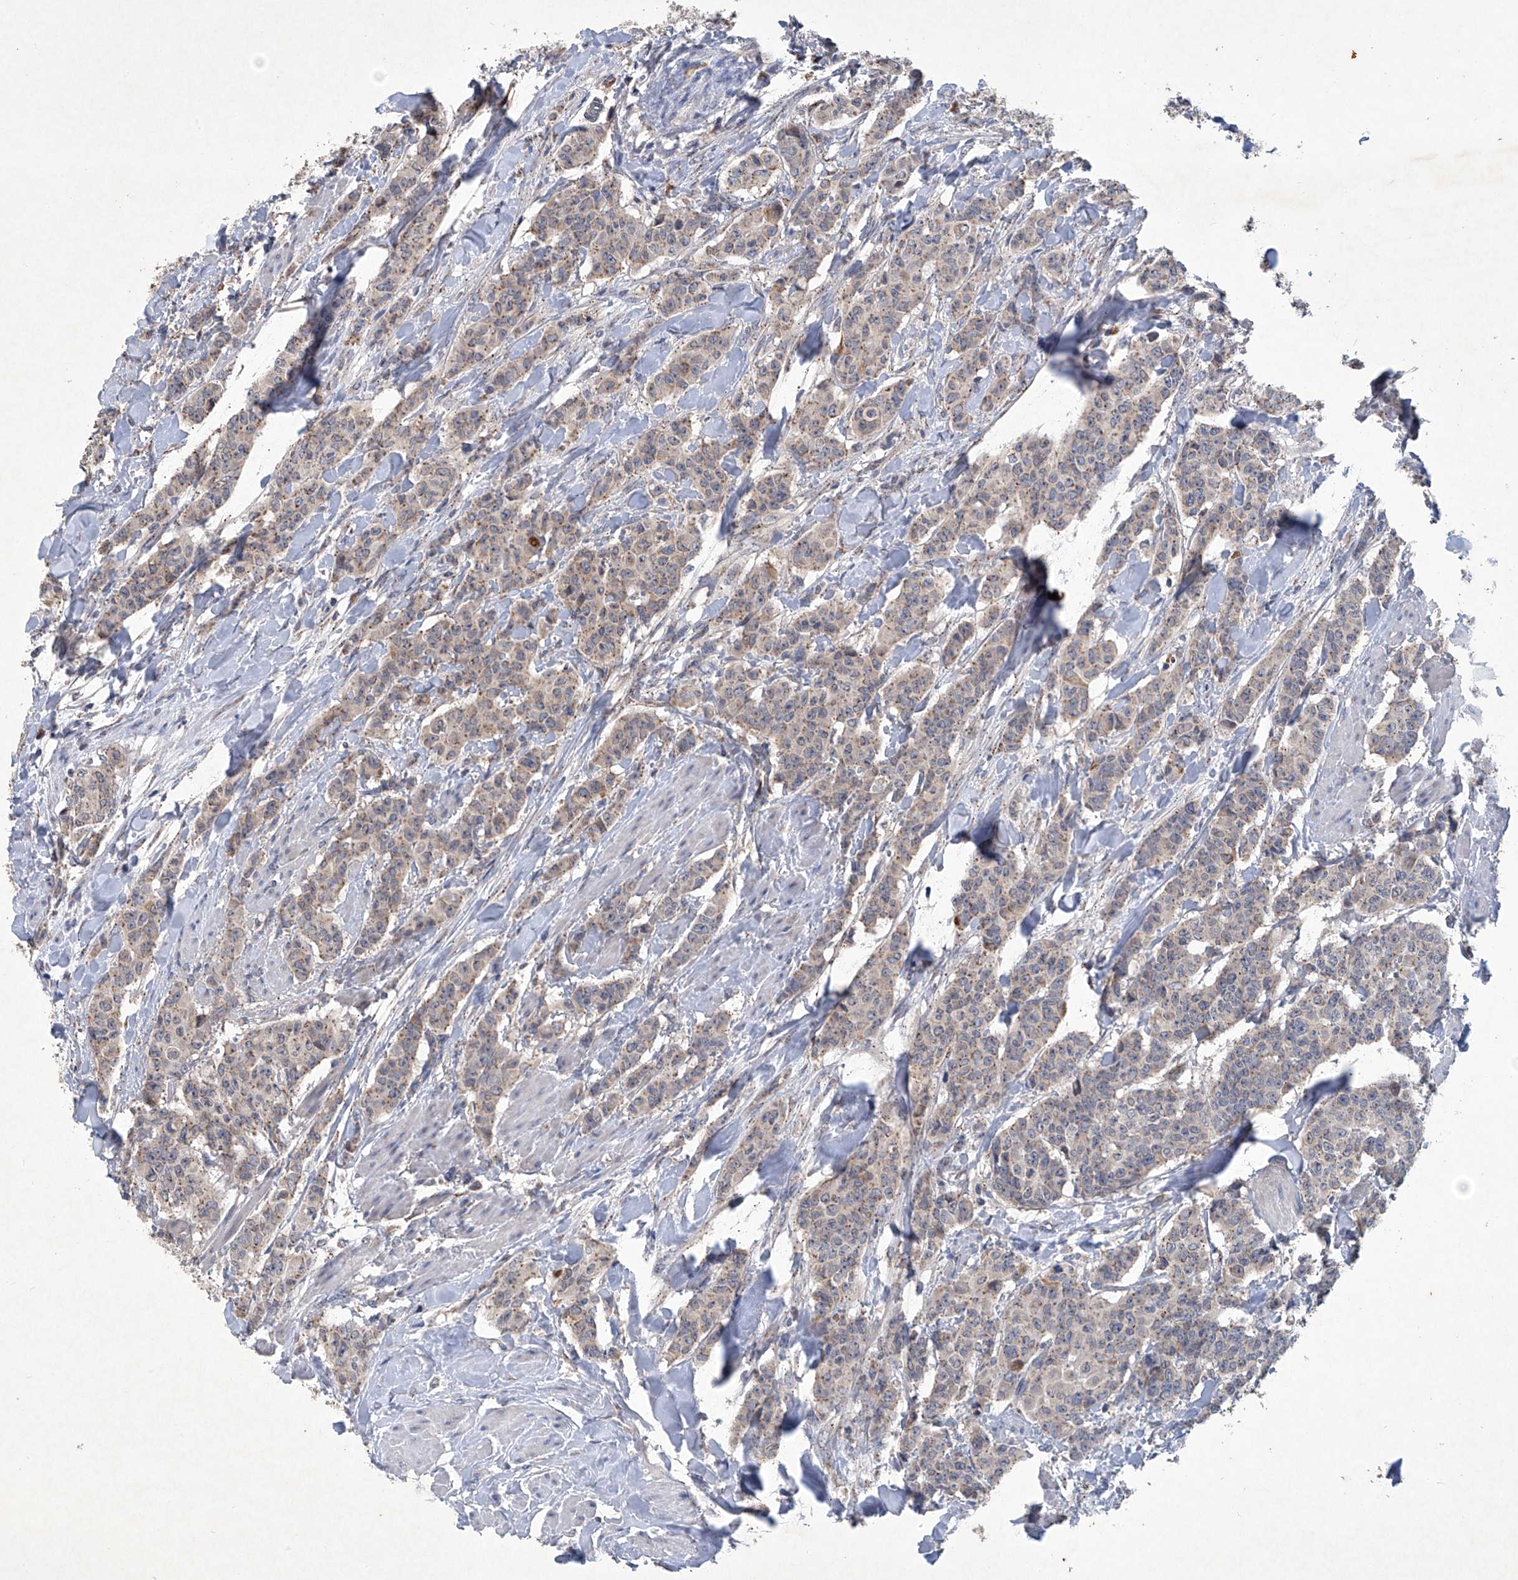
{"staining": {"intensity": "weak", "quantity": "25%-75%", "location": "cytoplasmic/membranous"}, "tissue": "breast cancer", "cell_type": "Tumor cells", "image_type": "cancer", "snomed": [{"axis": "morphology", "description": "Duct carcinoma"}, {"axis": "topography", "description": "Breast"}], "caption": "IHC (DAB (3,3'-diaminobenzidine)) staining of invasive ductal carcinoma (breast) displays weak cytoplasmic/membranous protein staining in about 25%-75% of tumor cells. Using DAB (3,3'-diaminobenzidine) (brown) and hematoxylin (blue) stains, captured at high magnification using brightfield microscopy.", "gene": "PCSK5", "patient": {"sex": "female", "age": 40}}